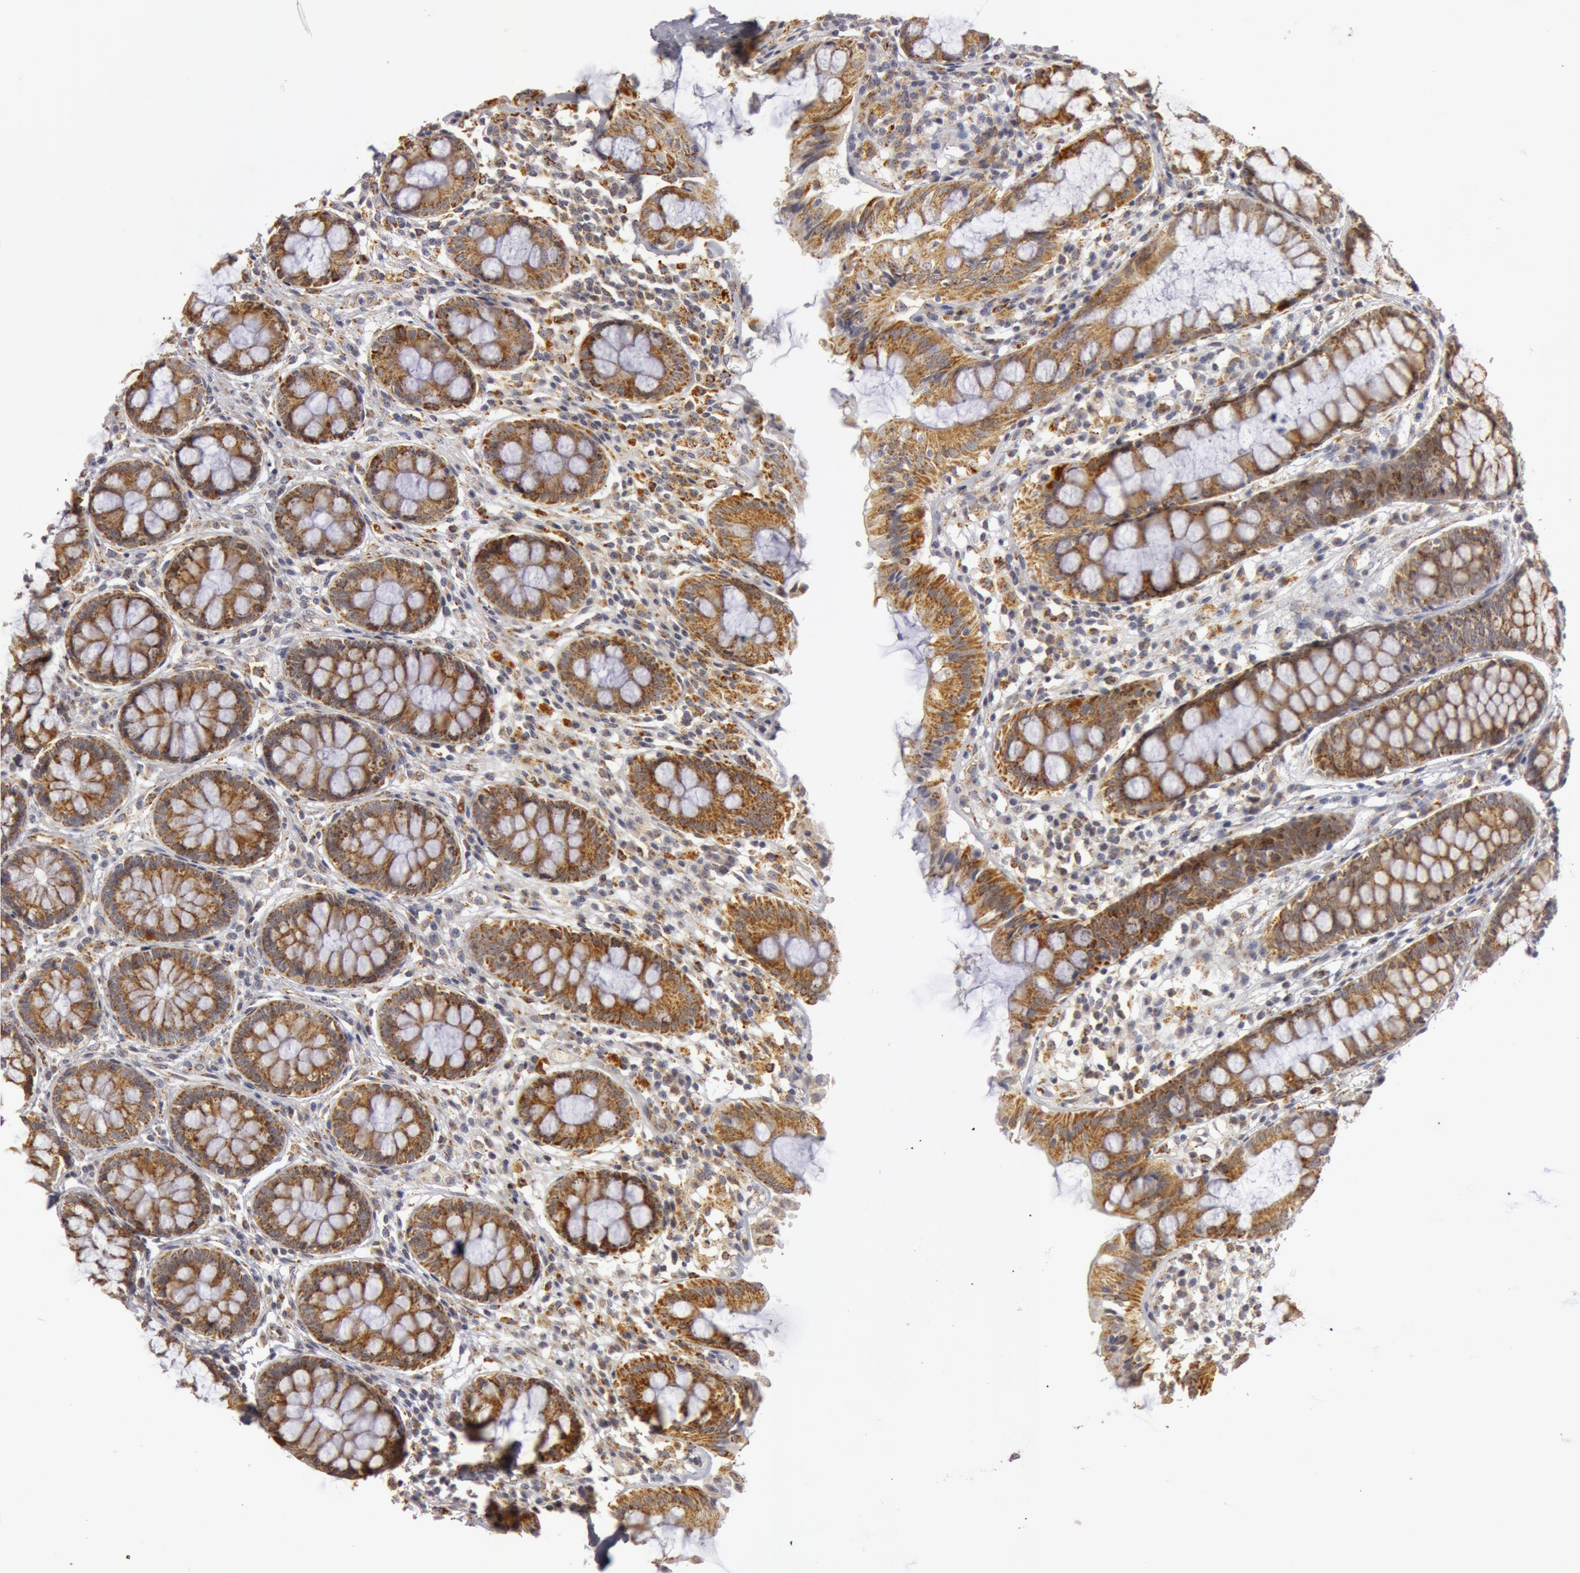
{"staining": {"intensity": "moderate", "quantity": ">75%", "location": "cytoplasmic/membranous"}, "tissue": "rectum", "cell_type": "Glandular cells", "image_type": "normal", "snomed": [{"axis": "morphology", "description": "Normal tissue, NOS"}, {"axis": "topography", "description": "Rectum"}], "caption": "Immunohistochemistry staining of benign rectum, which shows medium levels of moderate cytoplasmic/membranous positivity in about >75% of glandular cells indicating moderate cytoplasmic/membranous protein expression. The staining was performed using DAB (3,3'-diaminobenzidine) (brown) for protein detection and nuclei were counterstained in hematoxylin (blue).", "gene": "C7", "patient": {"sex": "female", "age": 66}}